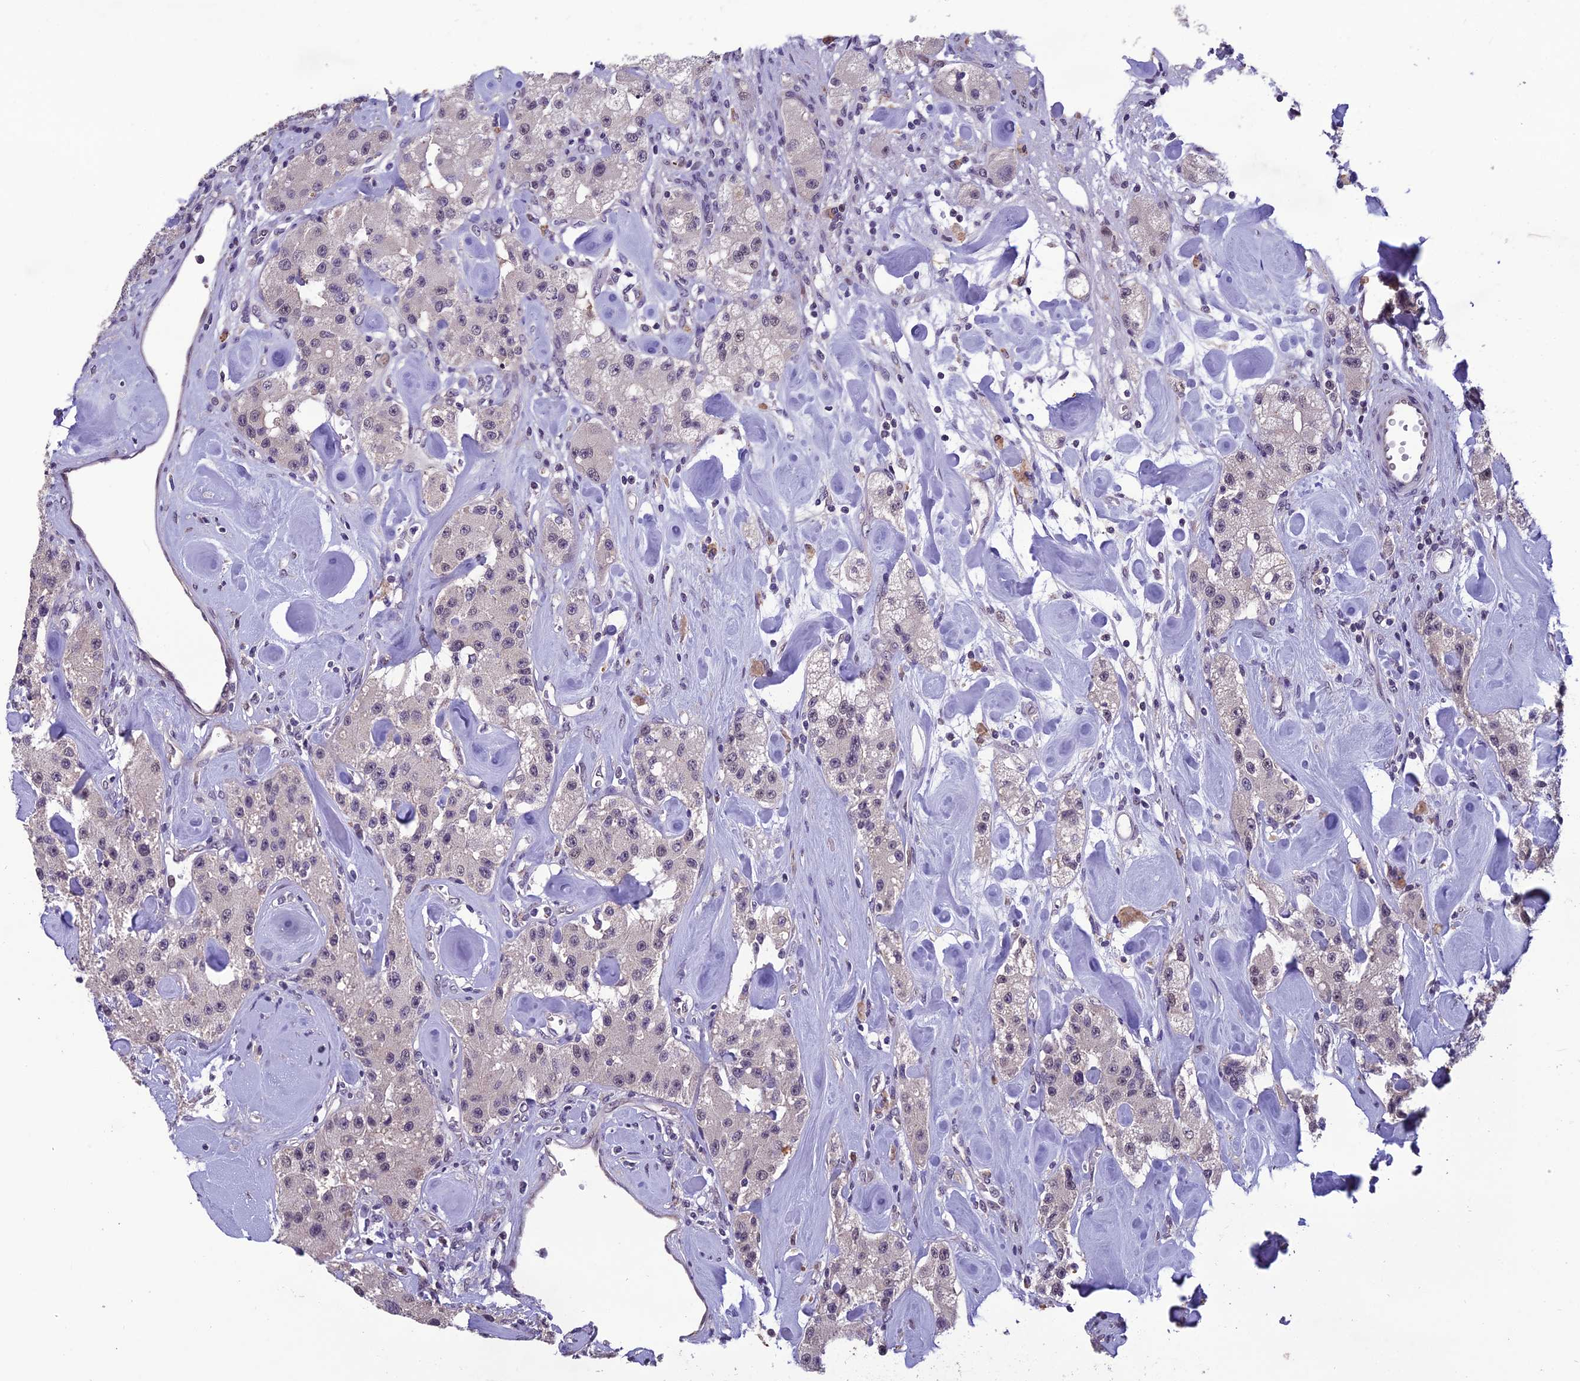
{"staining": {"intensity": "negative", "quantity": "none", "location": "none"}, "tissue": "carcinoid", "cell_type": "Tumor cells", "image_type": "cancer", "snomed": [{"axis": "morphology", "description": "Carcinoid, malignant, NOS"}, {"axis": "topography", "description": "Pancreas"}], "caption": "Tumor cells show no significant protein positivity in malignant carcinoid. Brightfield microscopy of immunohistochemistry (IHC) stained with DAB (brown) and hematoxylin (blue), captured at high magnification.", "gene": "GRWD1", "patient": {"sex": "male", "age": 41}}